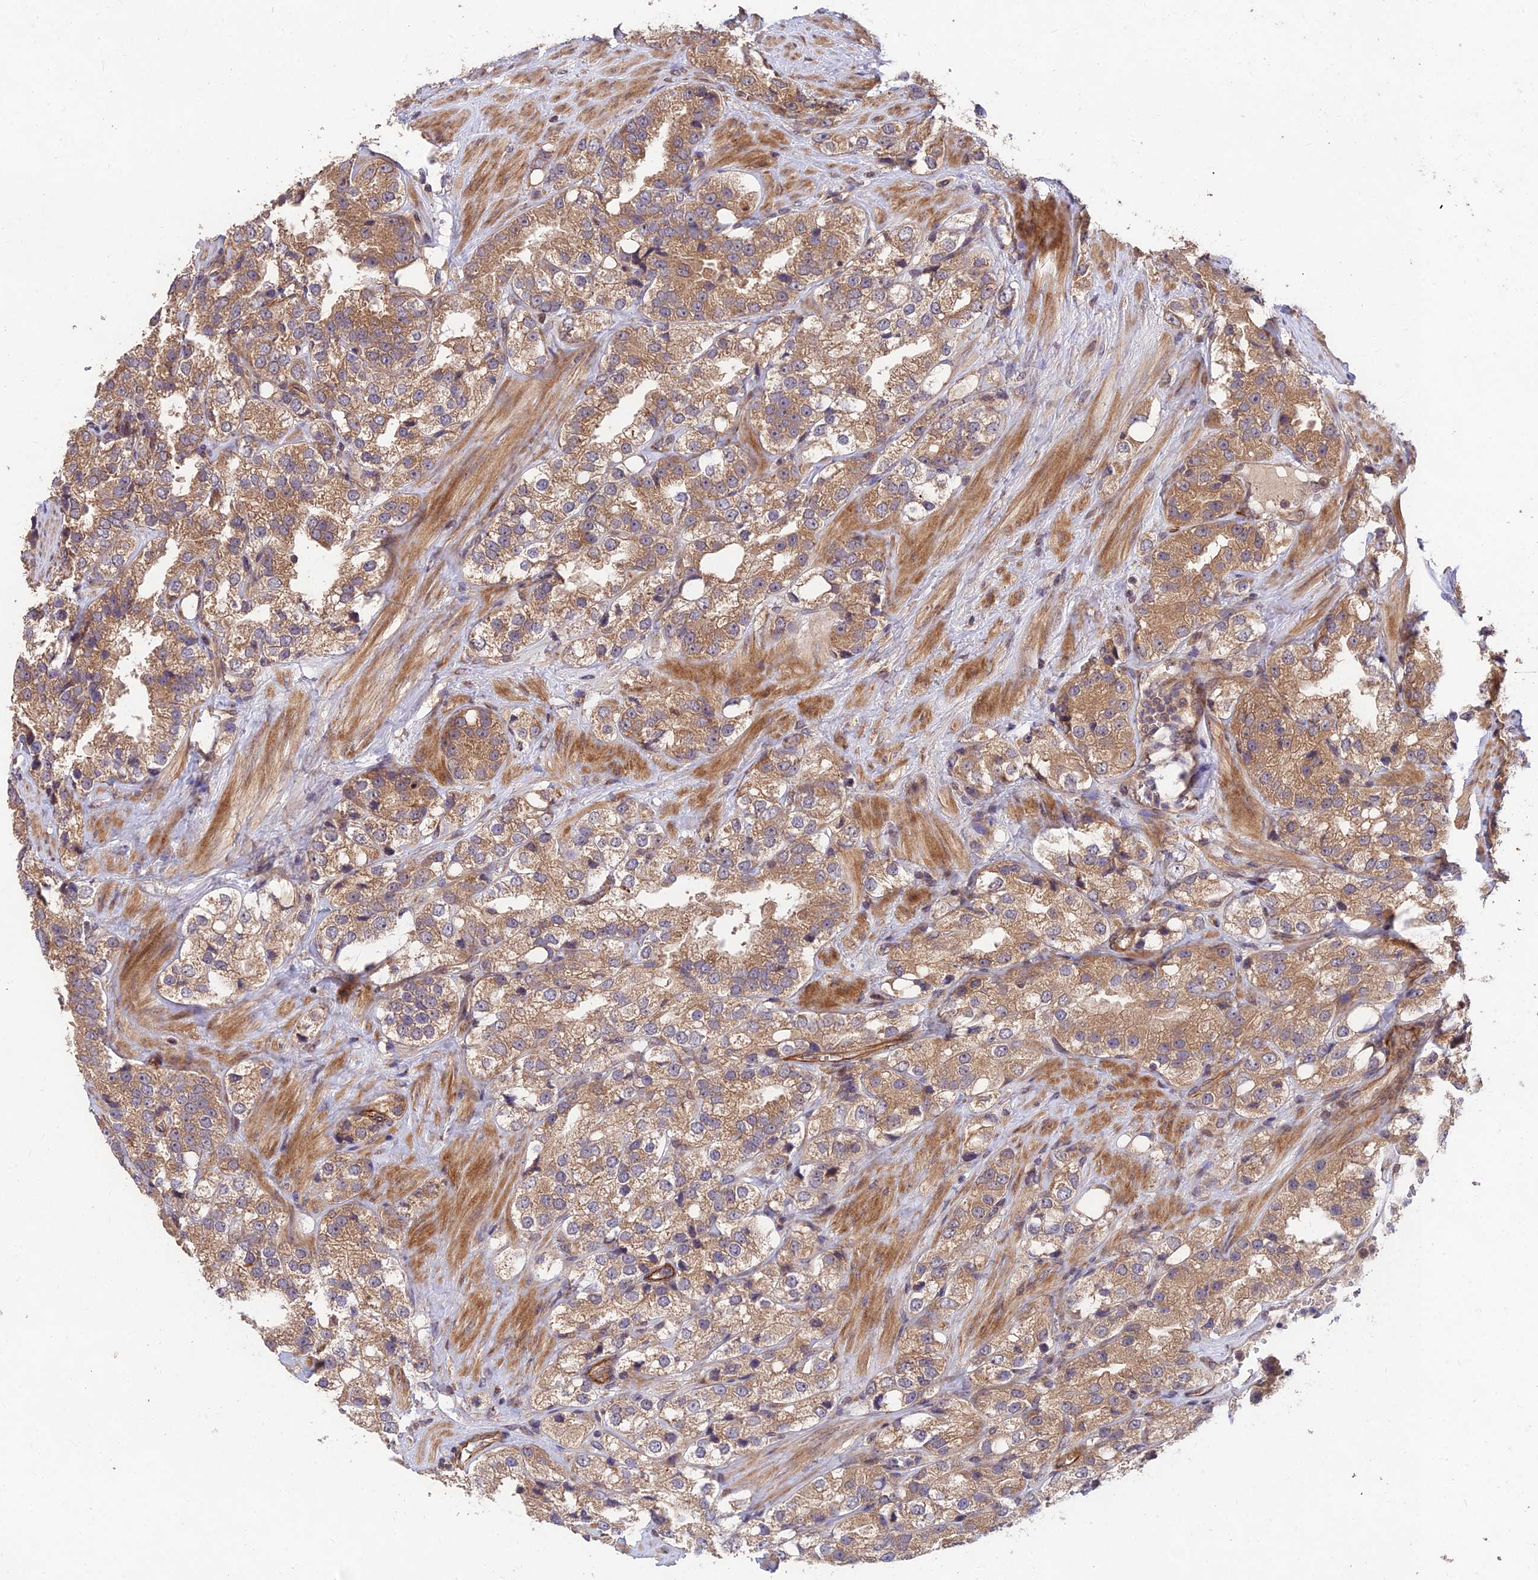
{"staining": {"intensity": "moderate", "quantity": ">75%", "location": "cytoplasmic/membranous"}, "tissue": "prostate cancer", "cell_type": "Tumor cells", "image_type": "cancer", "snomed": [{"axis": "morphology", "description": "Adenocarcinoma, NOS"}, {"axis": "topography", "description": "Prostate"}], "caption": "Immunohistochemical staining of human adenocarcinoma (prostate) reveals medium levels of moderate cytoplasmic/membranous positivity in approximately >75% of tumor cells.", "gene": "MKKS", "patient": {"sex": "male", "age": 79}}